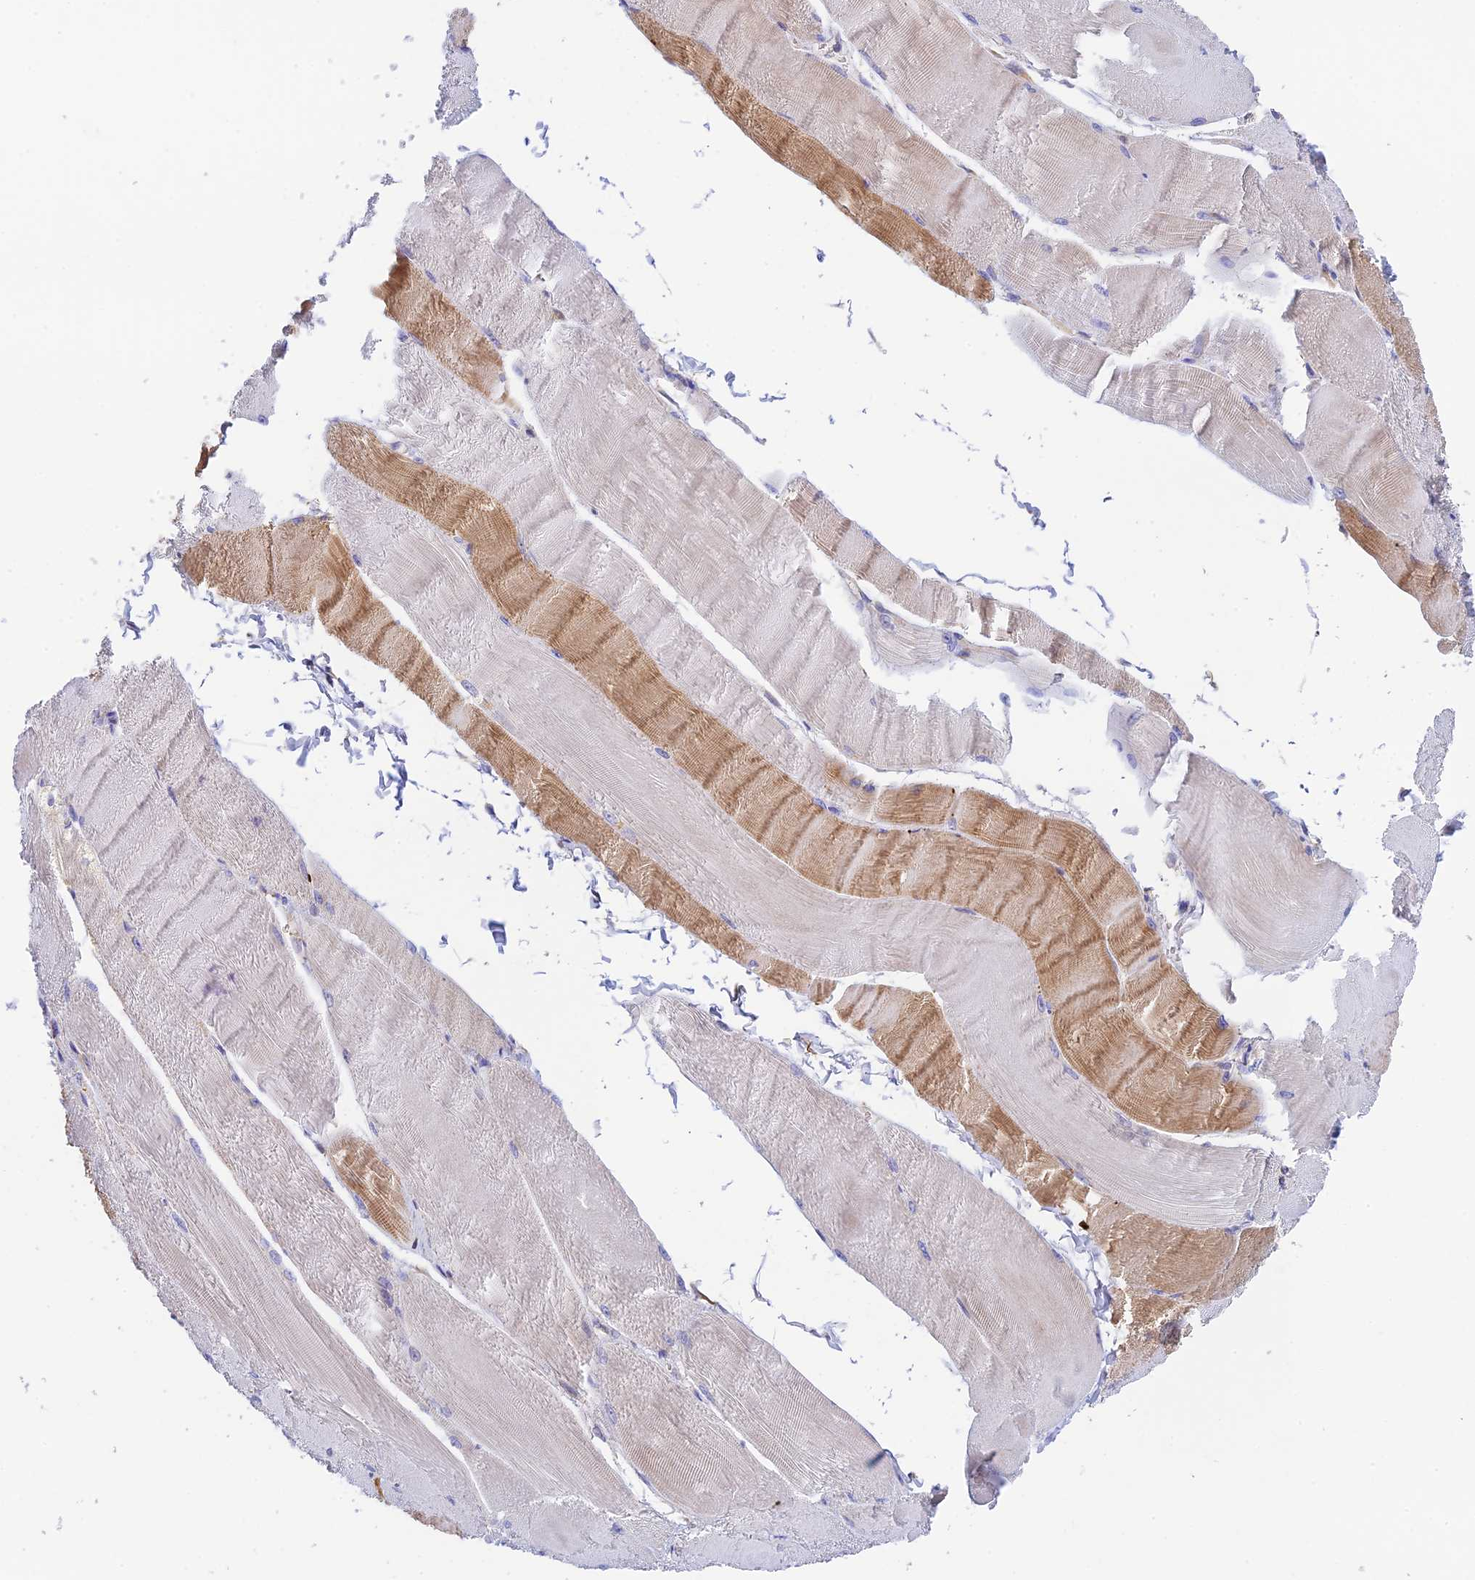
{"staining": {"intensity": "strong", "quantity": "<25%", "location": "cytoplasmic/membranous"}, "tissue": "skeletal muscle", "cell_type": "Myocytes", "image_type": "normal", "snomed": [{"axis": "morphology", "description": "Normal tissue, NOS"}, {"axis": "morphology", "description": "Basal cell carcinoma"}, {"axis": "topography", "description": "Skeletal muscle"}], "caption": "Immunohistochemistry (IHC) of benign skeletal muscle reveals medium levels of strong cytoplasmic/membranous positivity in approximately <25% of myocytes.", "gene": "RANBP6", "patient": {"sex": "female", "age": 64}}